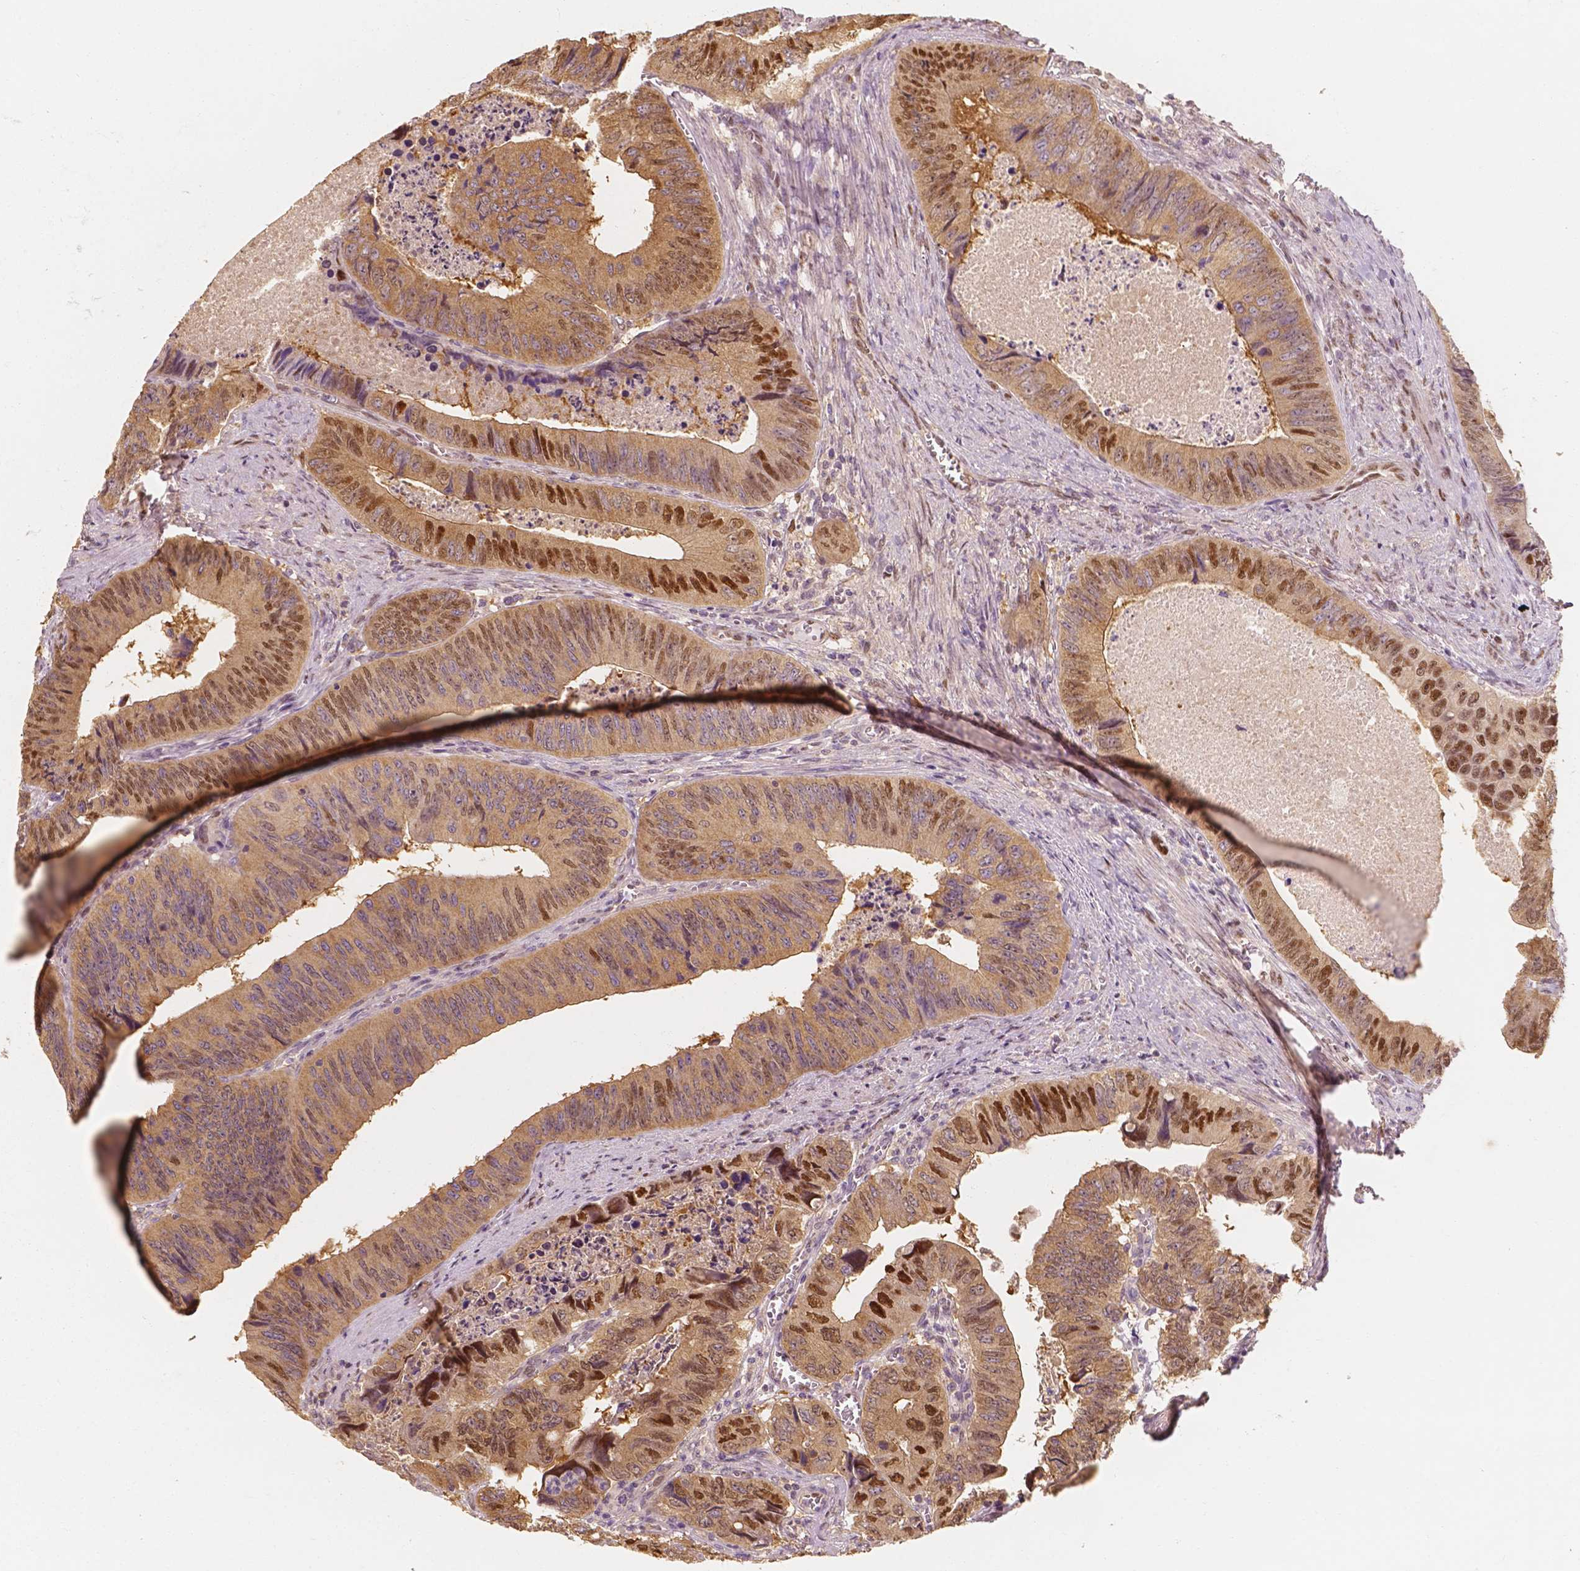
{"staining": {"intensity": "moderate", "quantity": ">75%", "location": "cytoplasmic/membranous,nuclear"}, "tissue": "colorectal cancer", "cell_type": "Tumor cells", "image_type": "cancer", "snomed": [{"axis": "morphology", "description": "Adenocarcinoma, NOS"}, {"axis": "topography", "description": "Colon"}], "caption": "Human colorectal cancer stained with a brown dye displays moderate cytoplasmic/membranous and nuclear positive positivity in approximately >75% of tumor cells.", "gene": "TBC1D17", "patient": {"sex": "female", "age": 84}}